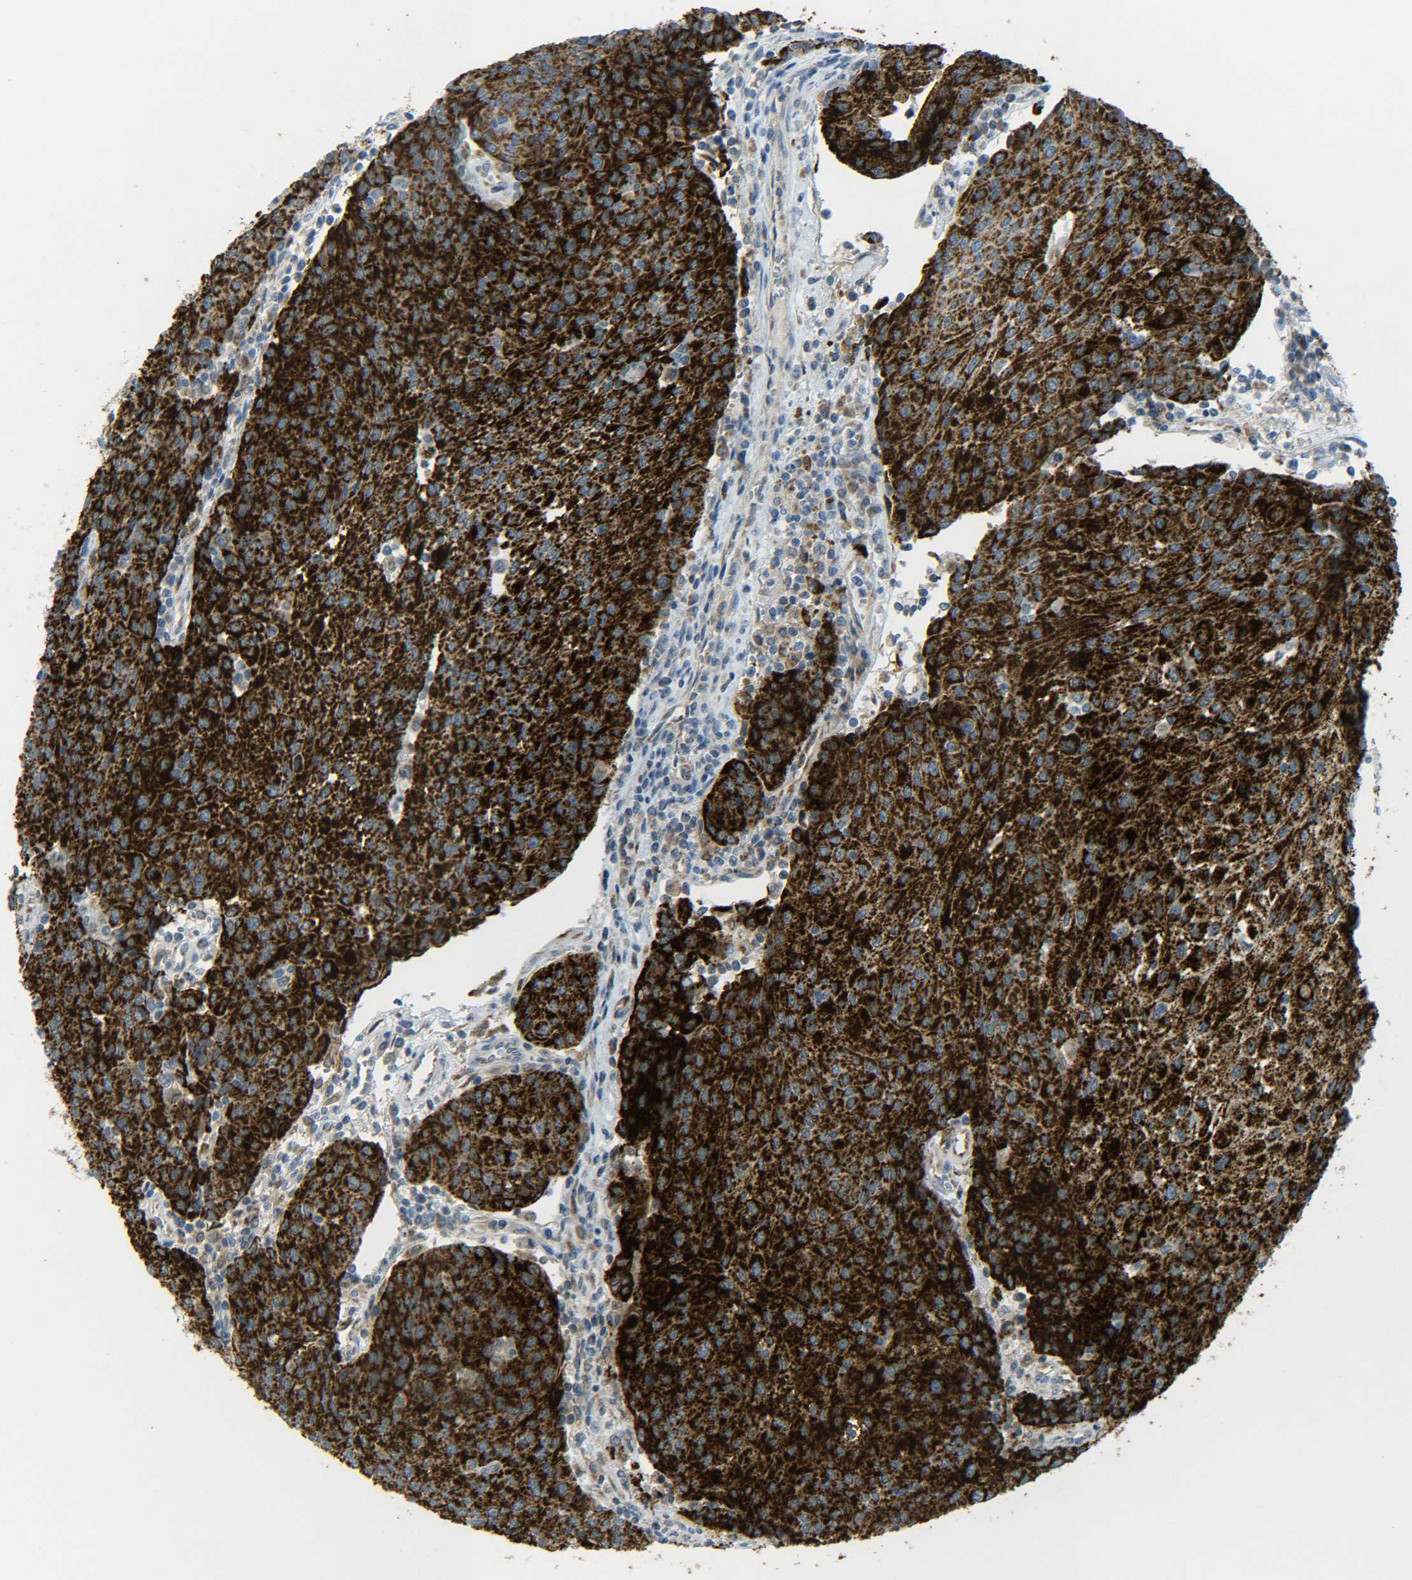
{"staining": {"intensity": "strong", "quantity": ">75%", "location": "cytoplasmic/membranous"}, "tissue": "urothelial cancer", "cell_type": "Tumor cells", "image_type": "cancer", "snomed": [{"axis": "morphology", "description": "Urothelial carcinoma, High grade"}, {"axis": "topography", "description": "Urinary bladder"}], "caption": "Urothelial carcinoma (high-grade) stained with IHC demonstrates strong cytoplasmic/membranous expression in approximately >75% of tumor cells.", "gene": "CYB5R1", "patient": {"sex": "female", "age": 85}}